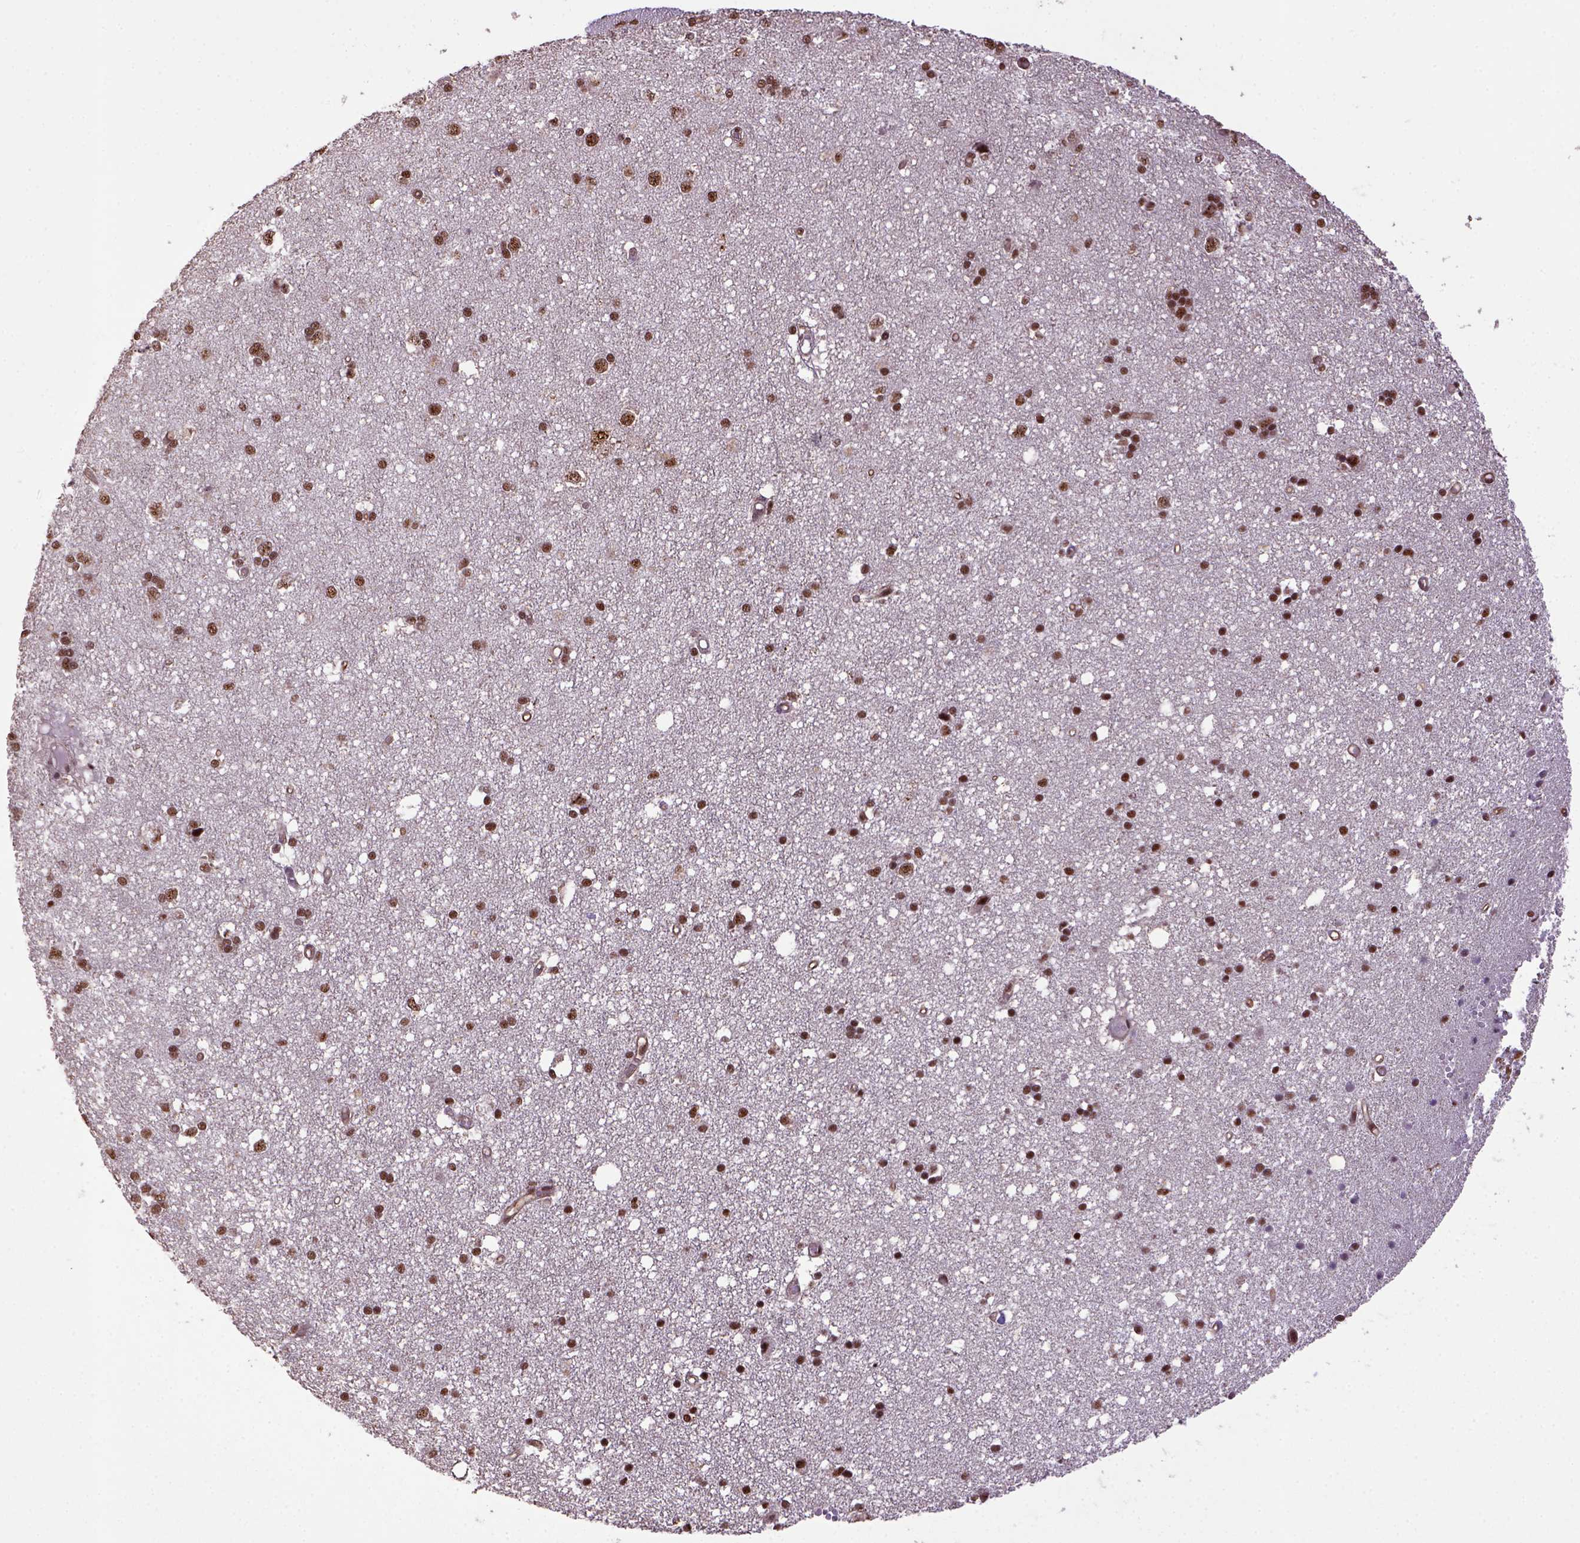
{"staining": {"intensity": "strong", "quantity": ">75%", "location": "nuclear"}, "tissue": "cerebral cortex", "cell_type": "Endothelial cells", "image_type": "normal", "snomed": [{"axis": "morphology", "description": "Normal tissue, NOS"}, {"axis": "morphology", "description": "Glioma, malignant, High grade"}, {"axis": "topography", "description": "Cerebral cortex"}], "caption": "Protein analysis of benign cerebral cortex reveals strong nuclear expression in approximately >75% of endothelial cells.", "gene": "PPIG", "patient": {"sex": "male", "age": 71}}